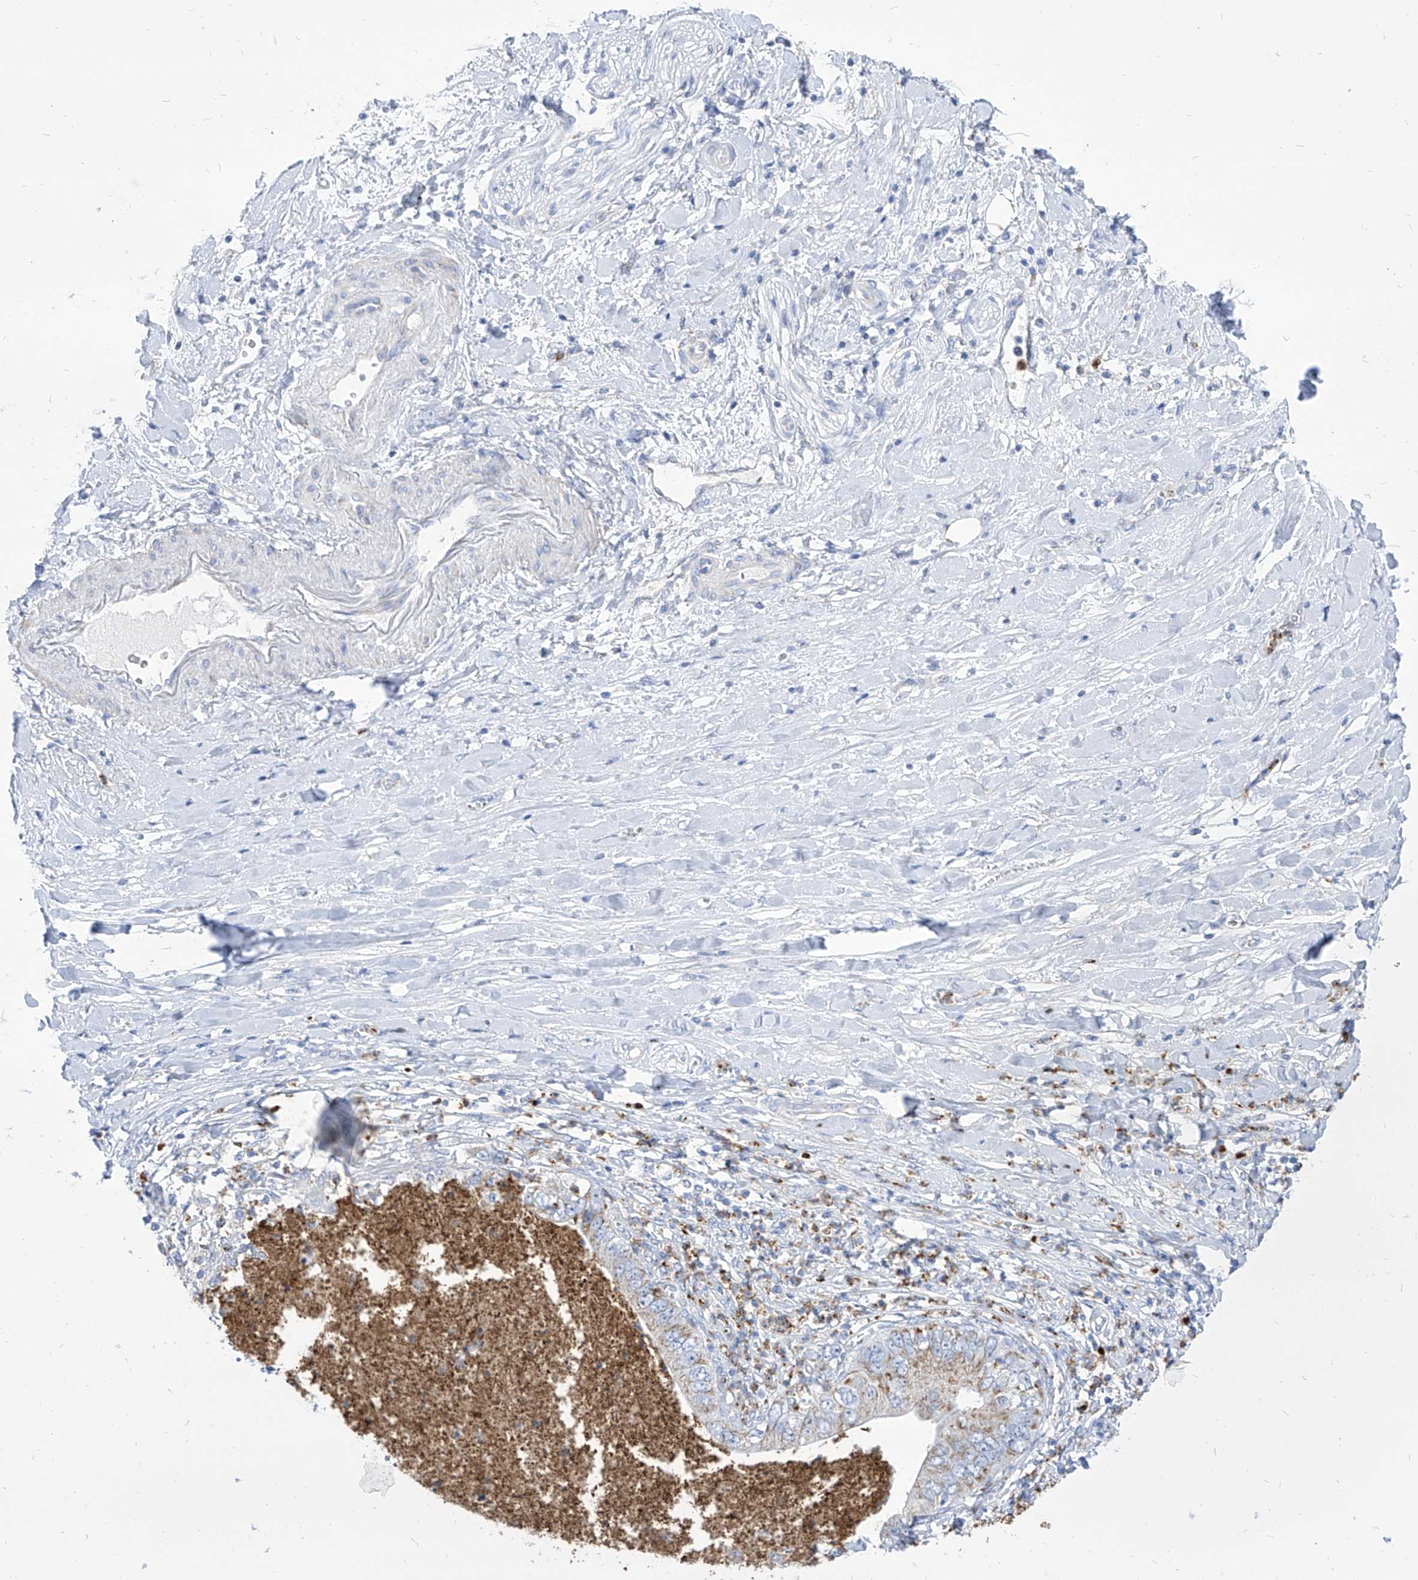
{"staining": {"intensity": "negative", "quantity": "none", "location": "none"}, "tissue": "pancreatic cancer", "cell_type": "Tumor cells", "image_type": "cancer", "snomed": [{"axis": "morphology", "description": "Adenocarcinoma, NOS"}, {"axis": "topography", "description": "Pancreas"}], "caption": "DAB immunohistochemical staining of pancreatic cancer displays no significant expression in tumor cells.", "gene": "COQ3", "patient": {"sex": "female", "age": 78}}